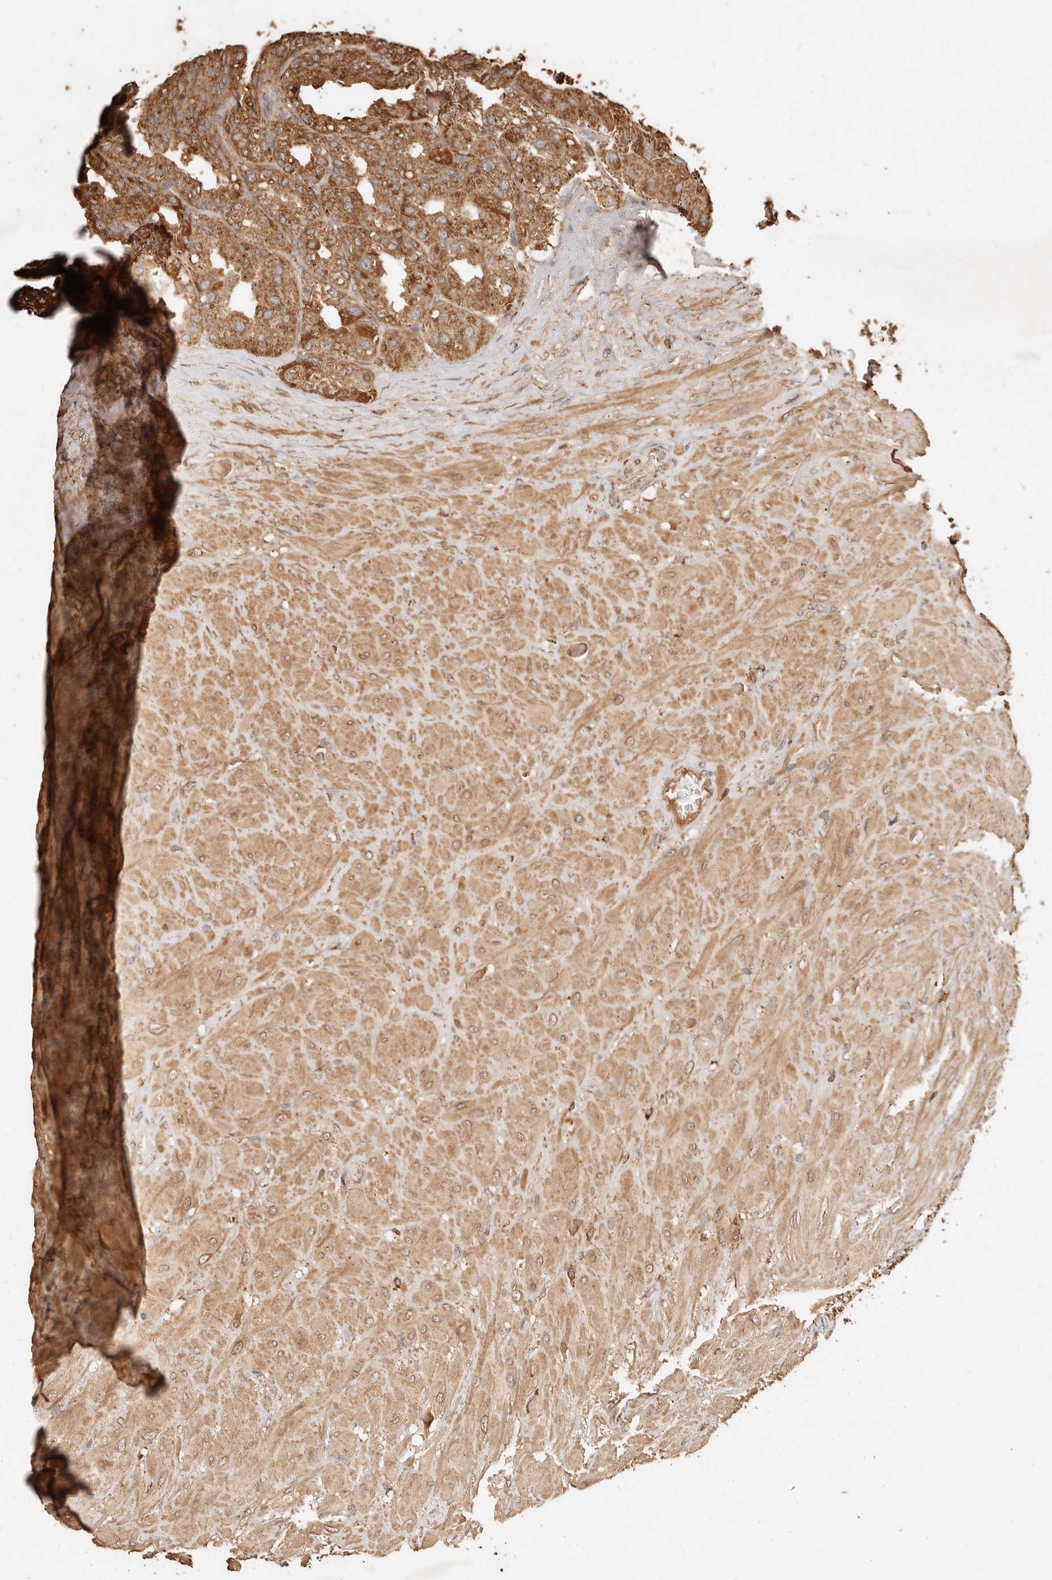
{"staining": {"intensity": "moderate", "quantity": ">75%", "location": "cytoplasmic/membranous"}, "tissue": "seminal vesicle", "cell_type": "Glandular cells", "image_type": "normal", "snomed": [{"axis": "morphology", "description": "Normal tissue, NOS"}, {"axis": "topography", "description": "Prostate"}, {"axis": "topography", "description": "Seminal veicle"}], "caption": "Immunohistochemical staining of unremarkable seminal vesicle demonstrates medium levels of moderate cytoplasmic/membranous staining in approximately >75% of glandular cells.", "gene": "FAM180B", "patient": {"sex": "male", "age": 51}}